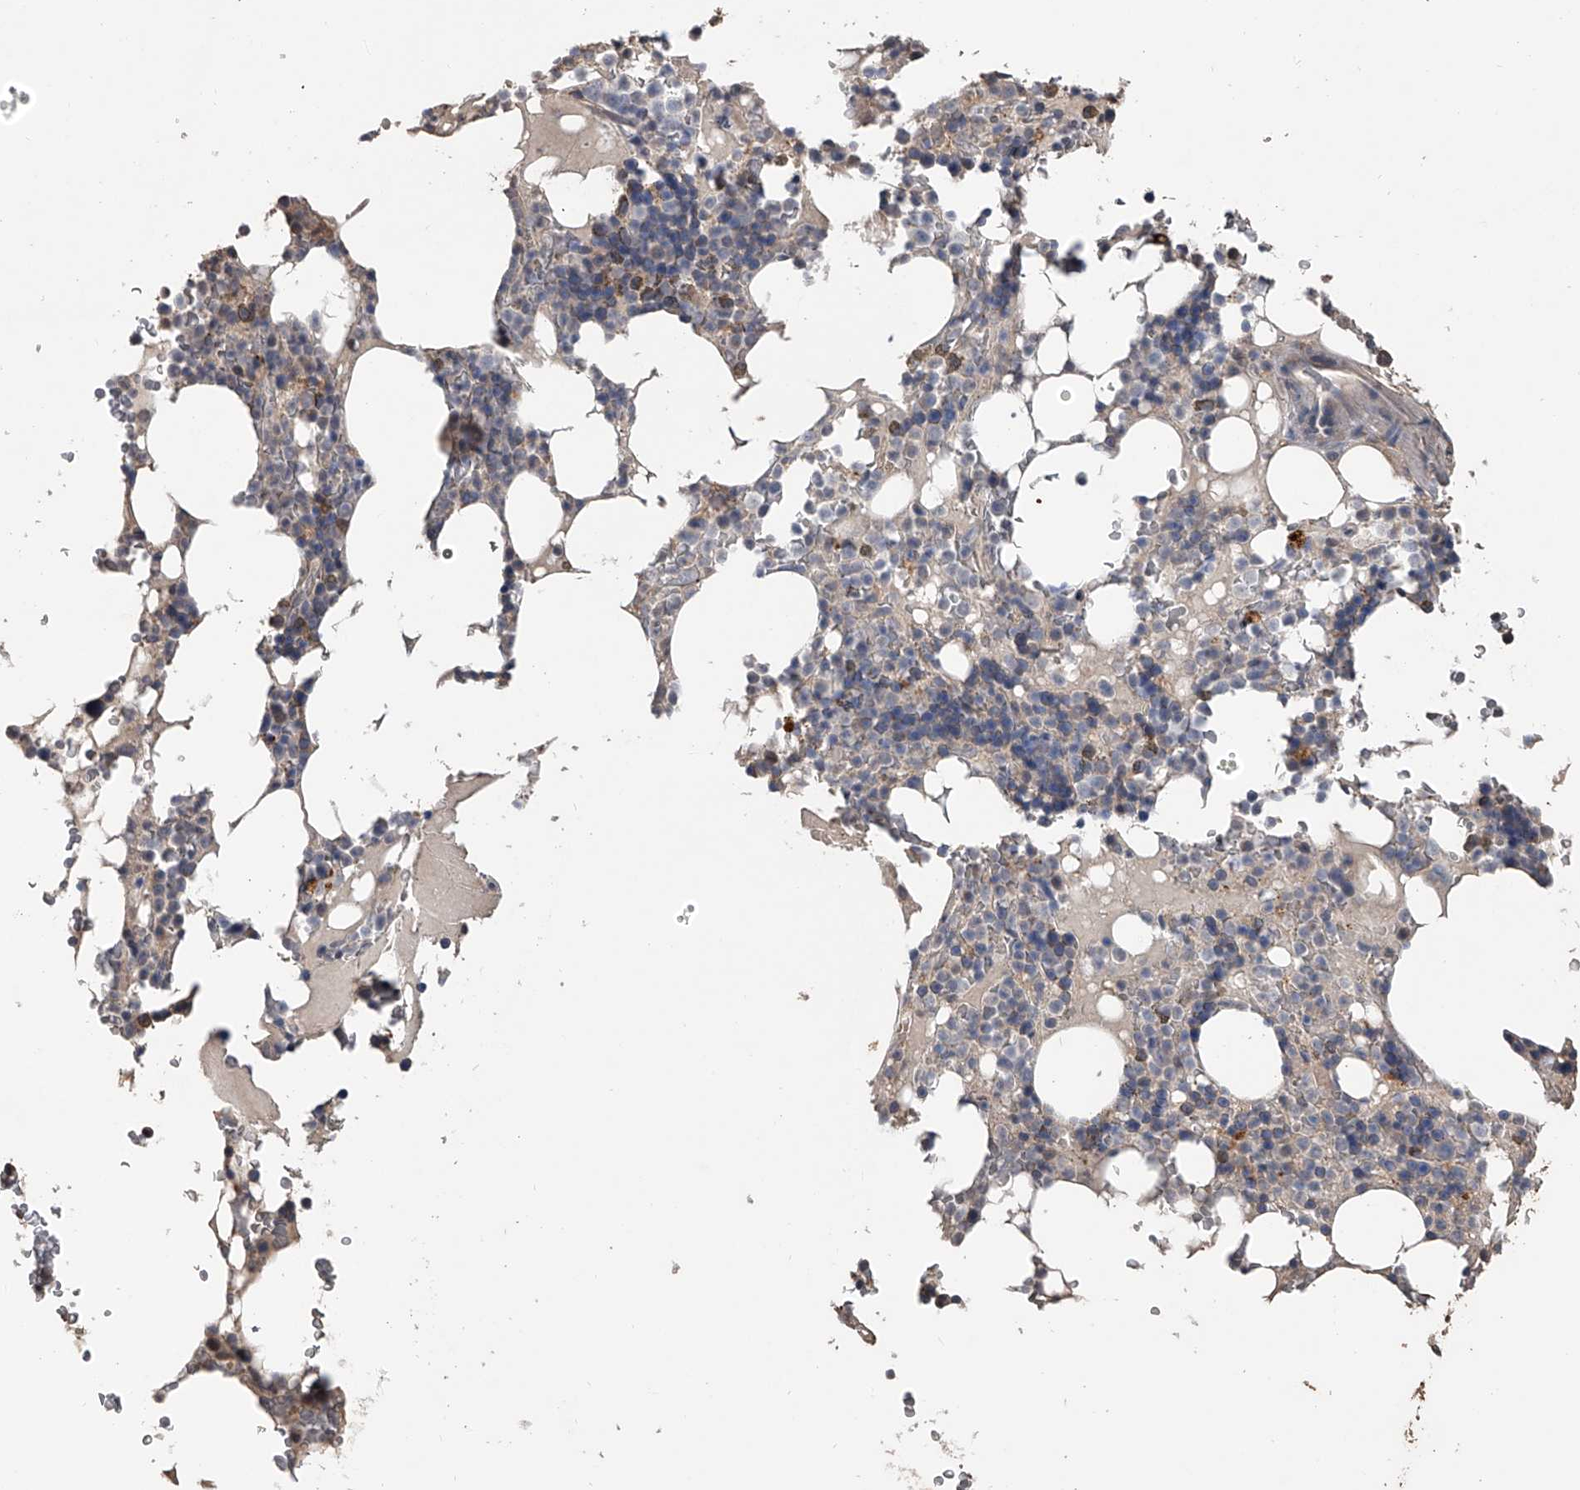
{"staining": {"intensity": "moderate", "quantity": "<25%", "location": "cytoplasmic/membranous"}, "tissue": "bone marrow", "cell_type": "Hematopoietic cells", "image_type": "normal", "snomed": [{"axis": "morphology", "description": "Normal tissue, NOS"}, {"axis": "topography", "description": "Bone marrow"}], "caption": "Moderate cytoplasmic/membranous staining is seen in approximately <25% of hematopoietic cells in benign bone marrow.", "gene": "DOCK9", "patient": {"sex": "male", "age": 58}}